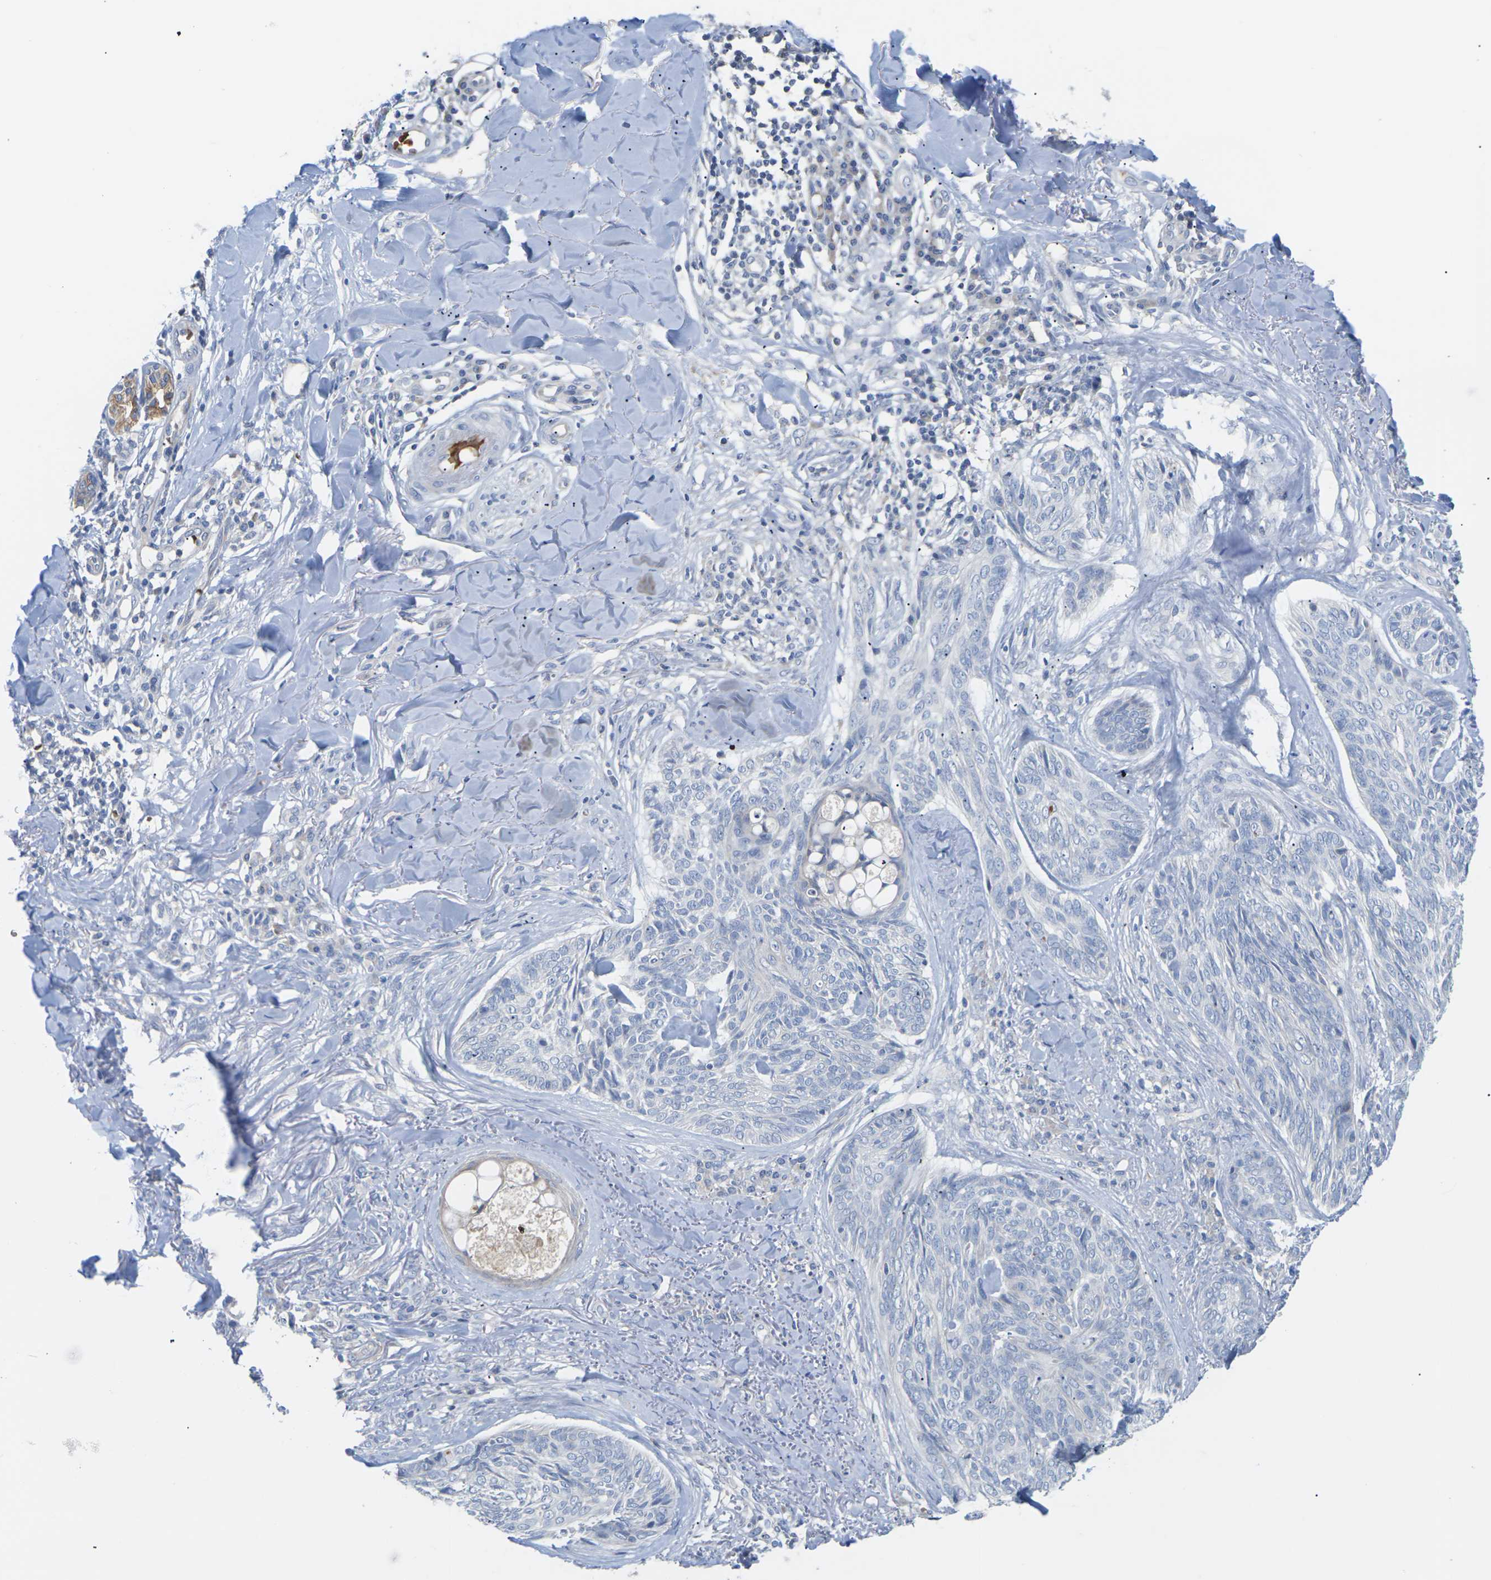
{"staining": {"intensity": "negative", "quantity": "none", "location": "none"}, "tissue": "skin cancer", "cell_type": "Tumor cells", "image_type": "cancer", "snomed": [{"axis": "morphology", "description": "Basal cell carcinoma"}, {"axis": "topography", "description": "Skin"}], "caption": "This is a photomicrograph of immunohistochemistry staining of basal cell carcinoma (skin), which shows no positivity in tumor cells.", "gene": "TMCO4", "patient": {"sex": "male", "age": 43}}